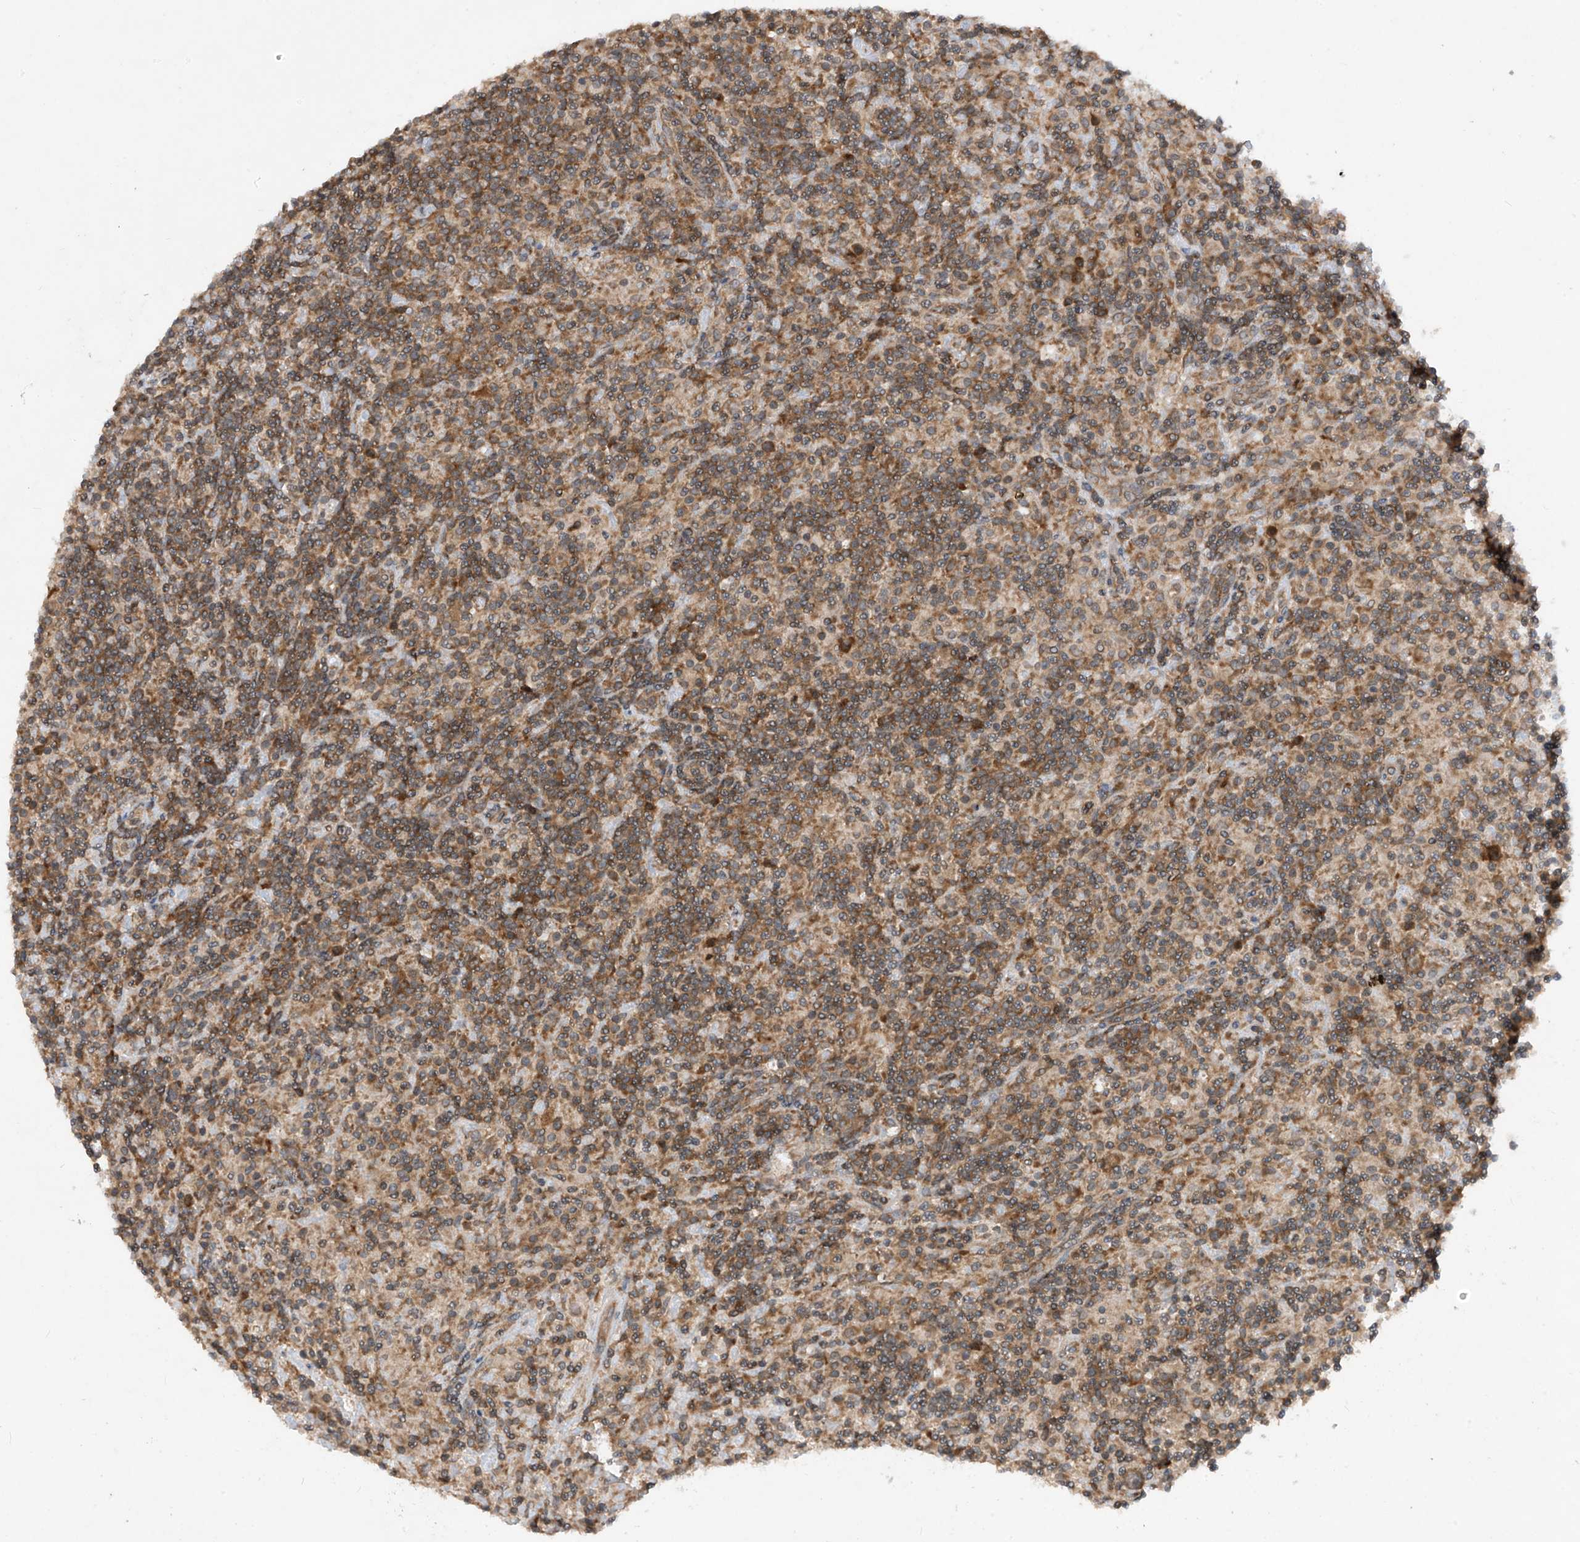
{"staining": {"intensity": "moderate", "quantity": ">75%", "location": "cytoplasmic/membranous"}, "tissue": "lymphoma", "cell_type": "Tumor cells", "image_type": "cancer", "snomed": [{"axis": "morphology", "description": "Hodgkin's disease, NOS"}, {"axis": "topography", "description": "Lymph node"}], "caption": "This is an image of immunohistochemistry staining of Hodgkin's disease, which shows moderate staining in the cytoplasmic/membranous of tumor cells.", "gene": "RPL34", "patient": {"sex": "male", "age": 70}}